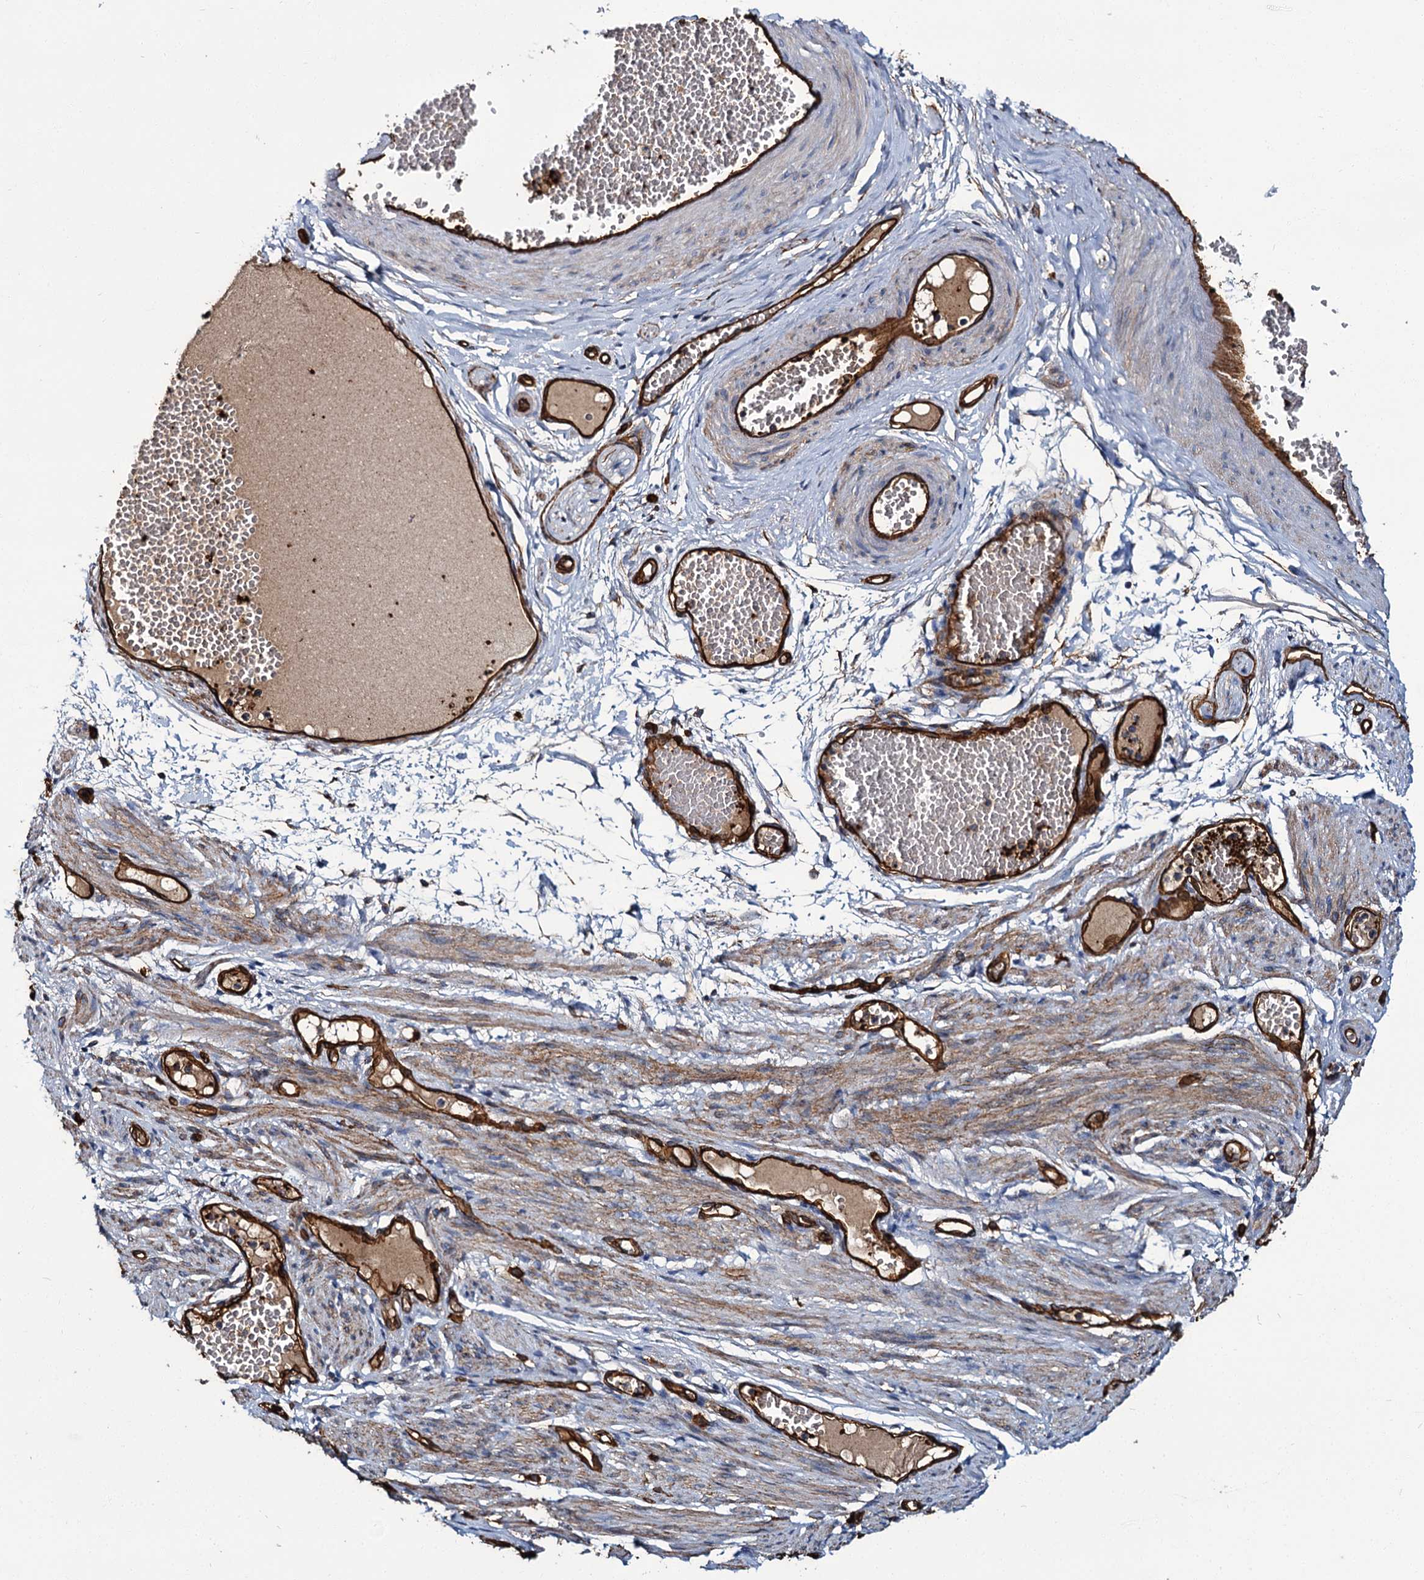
{"staining": {"intensity": "moderate", "quantity": ">75%", "location": "cytoplasmic/membranous"}, "tissue": "adipose tissue", "cell_type": "Adipocytes", "image_type": "normal", "snomed": [{"axis": "morphology", "description": "Normal tissue, NOS"}, {"axis": "topography", "description": "Smooth muscle"}, {"axis": "topography", "description": "Peripheral nerve tissue"}], "caption": "The micrograph reveals staining of benign adipose tissue, revealing moderate cytoplasmic/membranous protein positivity (brown color) within adipocytes. The staining was performed using DAB to visualize the protein expression in brown, while the nuclei were stained in blue with hematoxylin (Magnification: 20x).", "gene": "CACNA1C", "patient": {"sex": "female", "age": 39}}